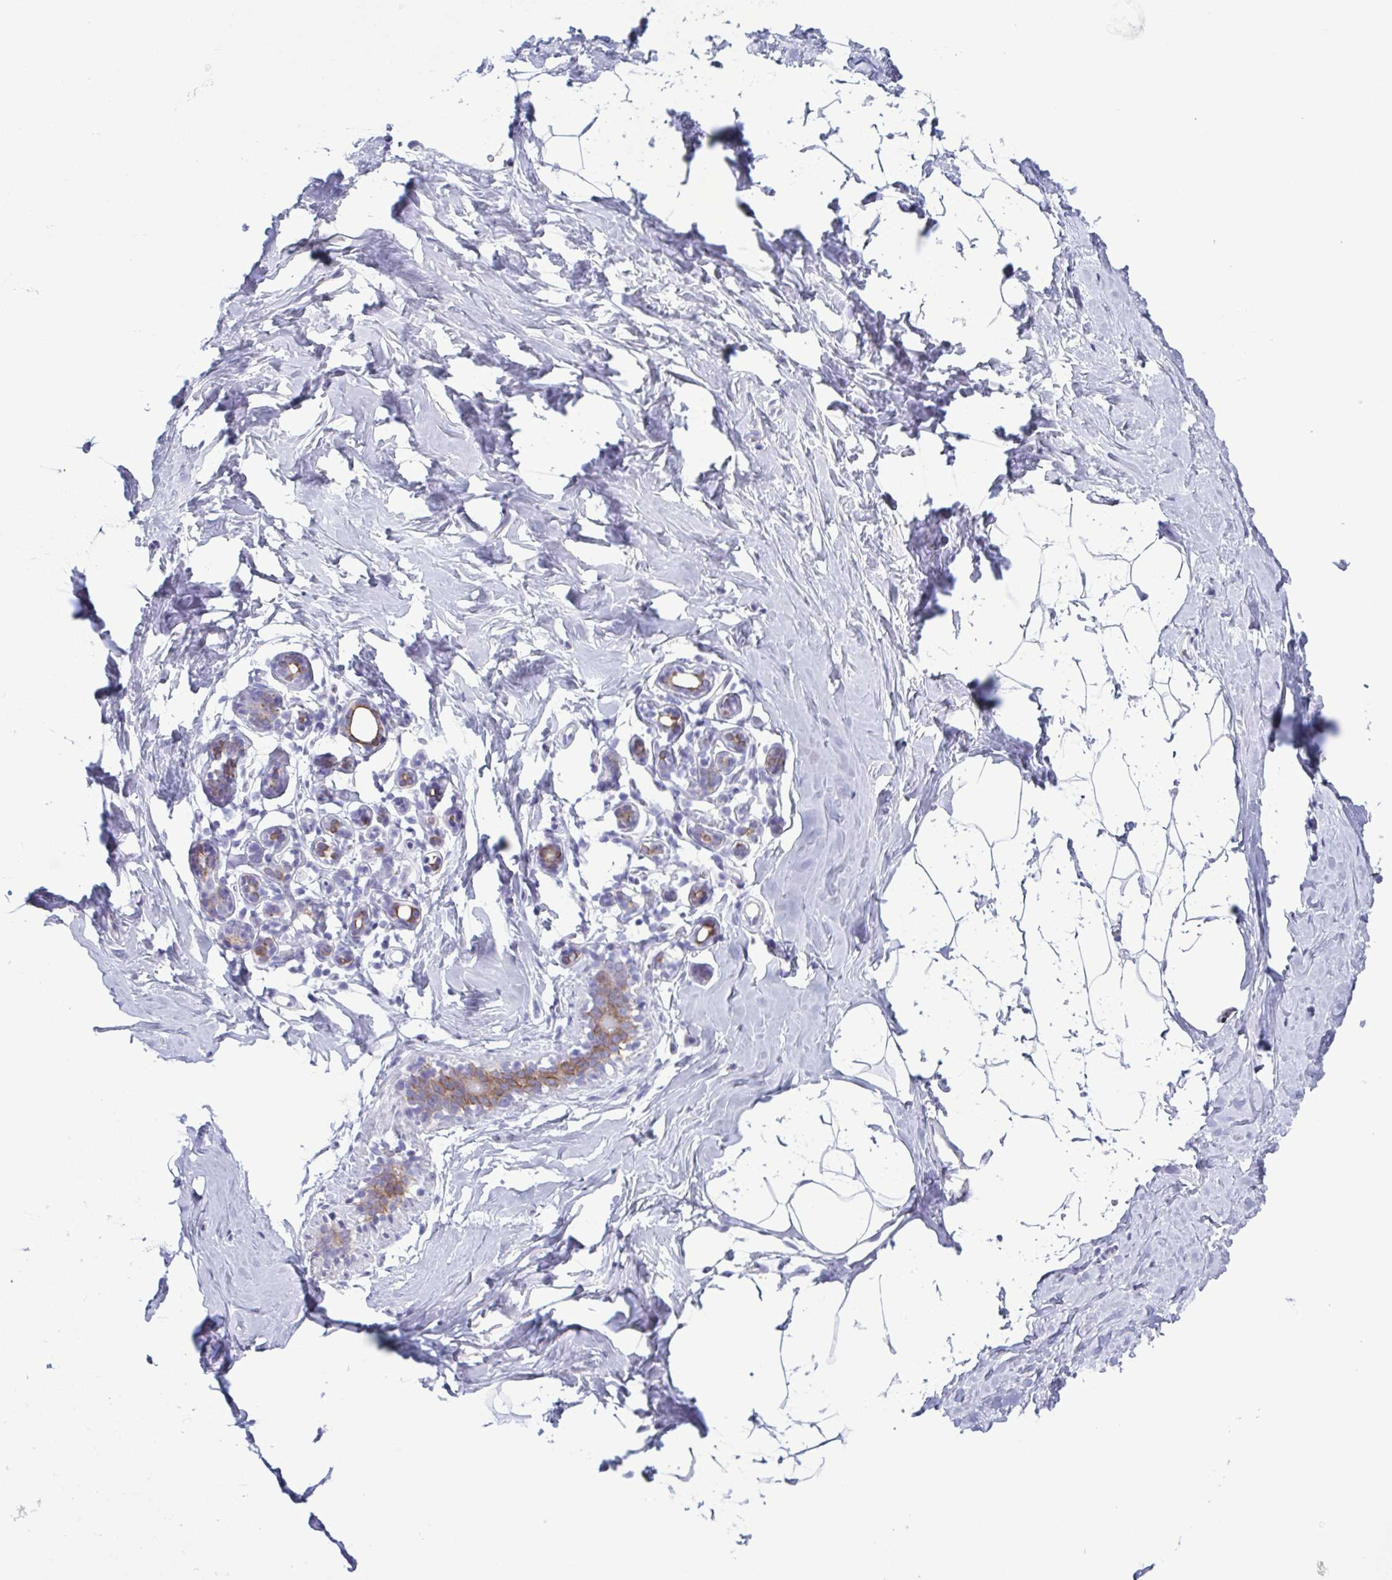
{"staining": {"intensity": "negative", "quantity": "none", "location": "none"}, "tissue": "breast", "cell_type": "Adipocytes", "image_type": "normal", "snomed": [{"axis": "morphology", "description": "Normal tissue, NOS"}, {"axis": "topography", "description": "Breast"}], "caption": "An immunohistochemistry histopathology image of benign breast is shown. There is no staining in adipocytes of breast.", "gene": "KRT10", "patient": {"sex": "female", "age": 32}}